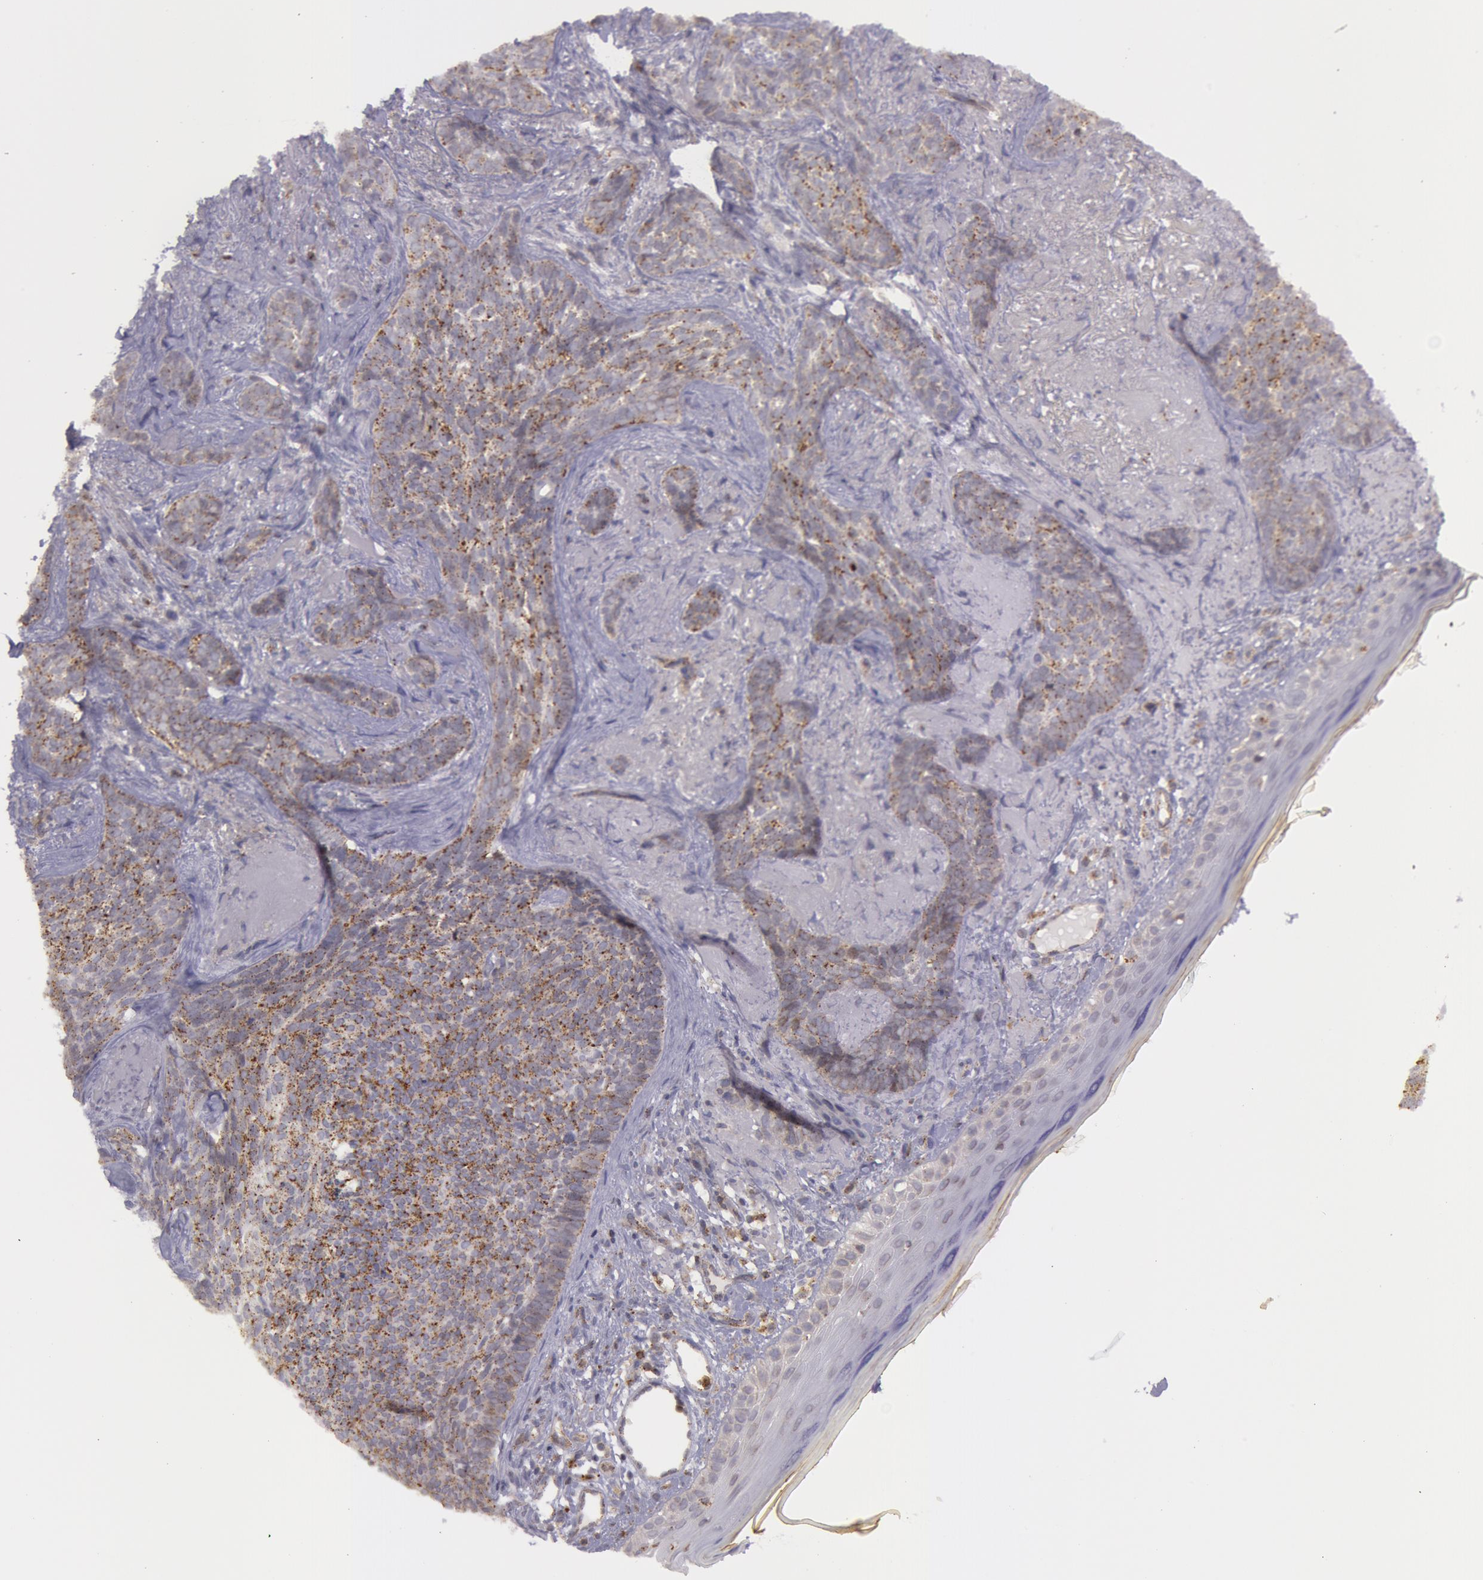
{"staining": {"intensity": "weak", "quantity": ">75%", "location": "cytoplasmic/membranous"}, "tissue": "skin cancer", "cell_type": "Tumor cells", "image_type": "cancer", "snomed": [{"axis": "morphology", "description": "Basal cell carcinoma"}, {"axis": "topography", "description": "Skin"}], "caption": "High-magnification brightfield microscopy of skin basal cell carcinoma stained with DAB (3,3'-diaminobenzidine) (brown) and counterstained with hematoxylin (blue). tumor cells exhibit weak cytoplasmic/membranous staining is present in about>75% of cells.", "gene": "FLOT2", "patient": {"sex": "female", "age": 81}}